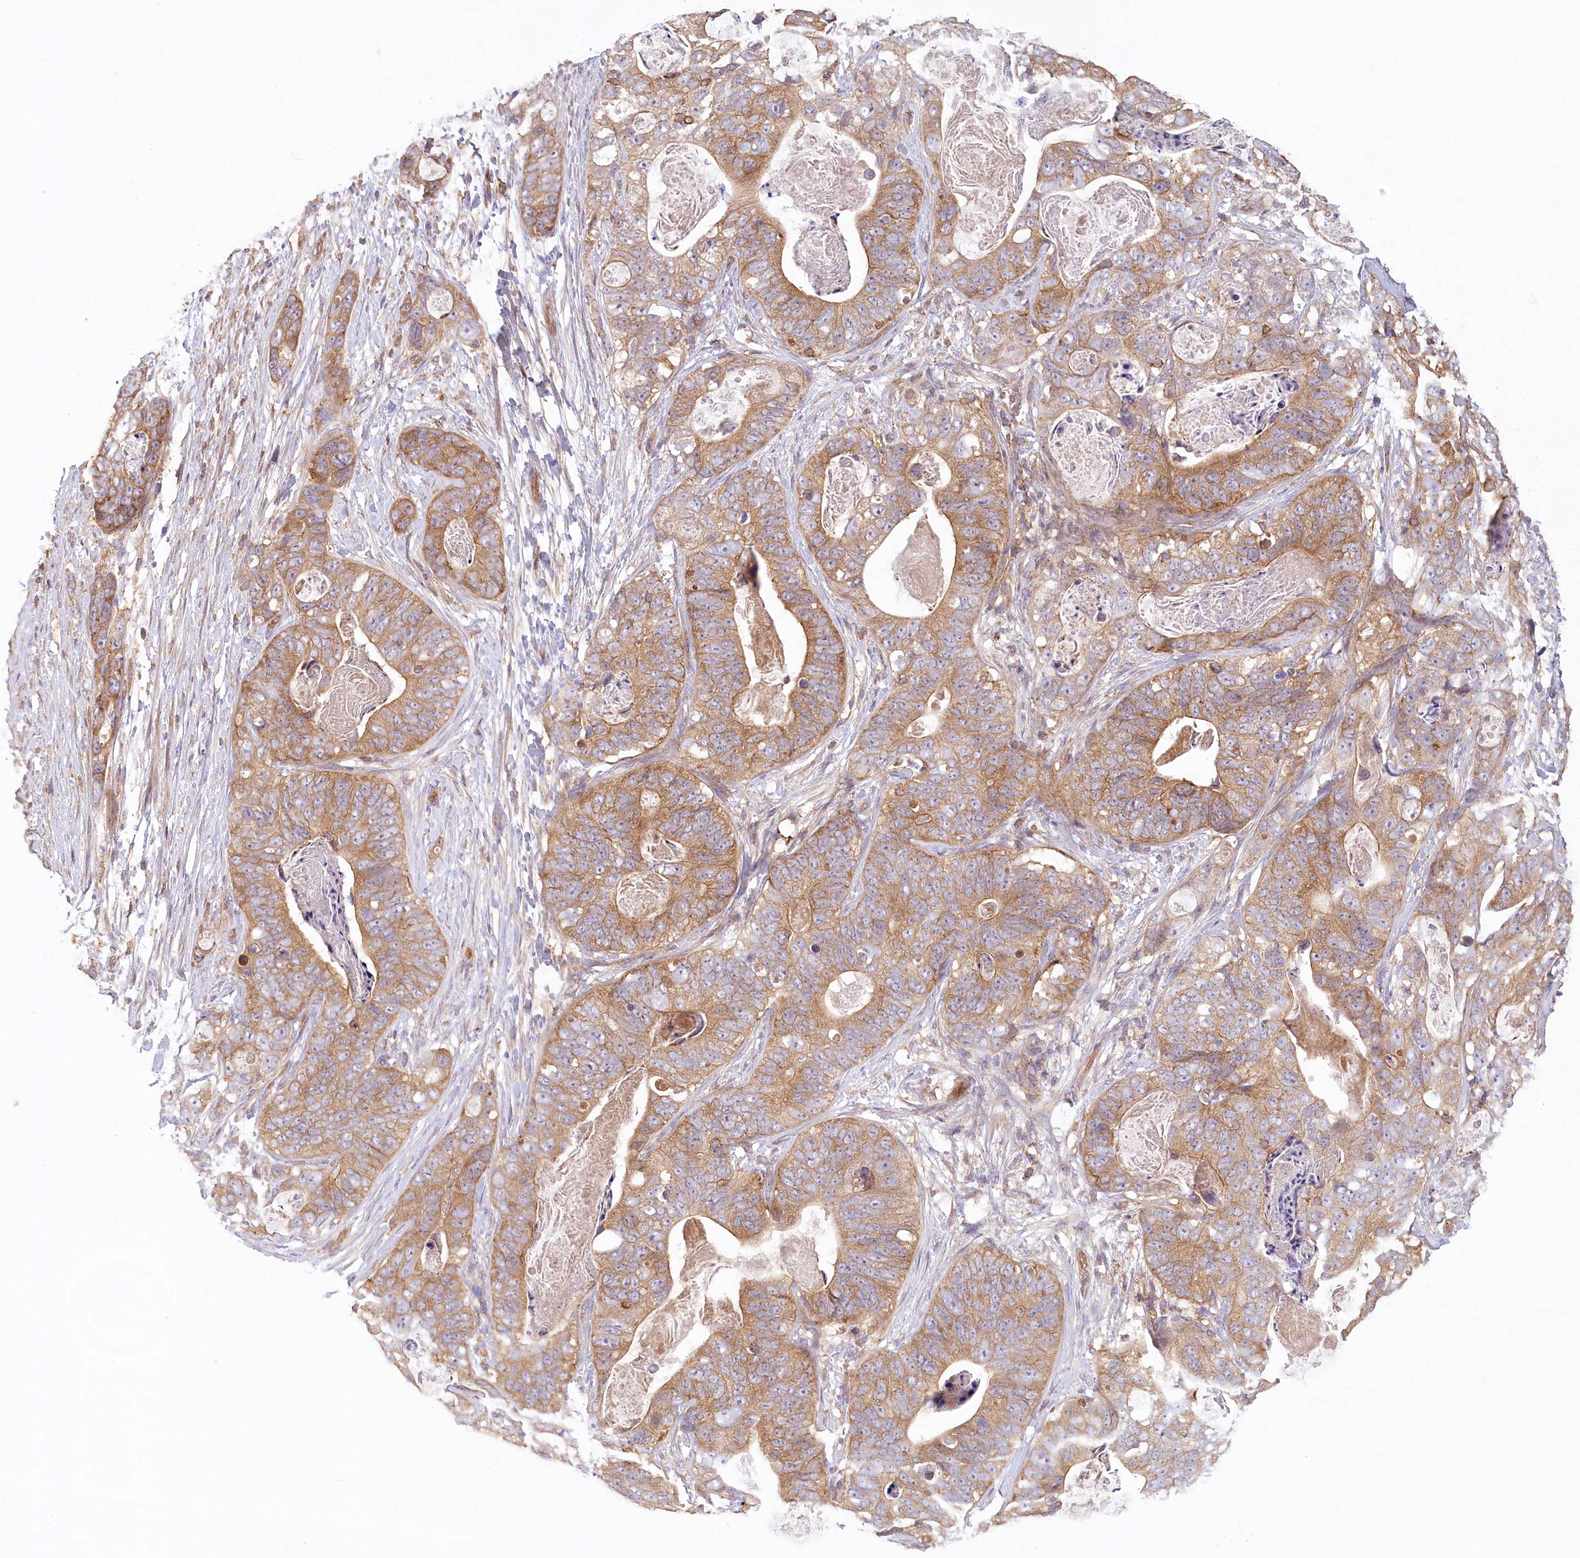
{"staining": {"intensity": "moderate", "quantity": ">75%", "location": "cytoplasmic/membranous"}, "tissue": "stomach cancer", "cell_type": "Tumor cells", "image_type": "cancer", "snomed": [{"axis": "morphology", "description": "Adenocarcinoma, NOS"}, {"axis": "topography", "description": "Stomach"}], "caption": "Immunohistochemical staining of stomach adenocarcinoma reveals medium levels of moderate cytoplasmic/membranous positivity in about >75% of tumor cells. (brown staining indicates protein expression, while blue staining denotes nuclei).", "gene": "UMPS", "patient": {"sex": "female", "age": 89}}